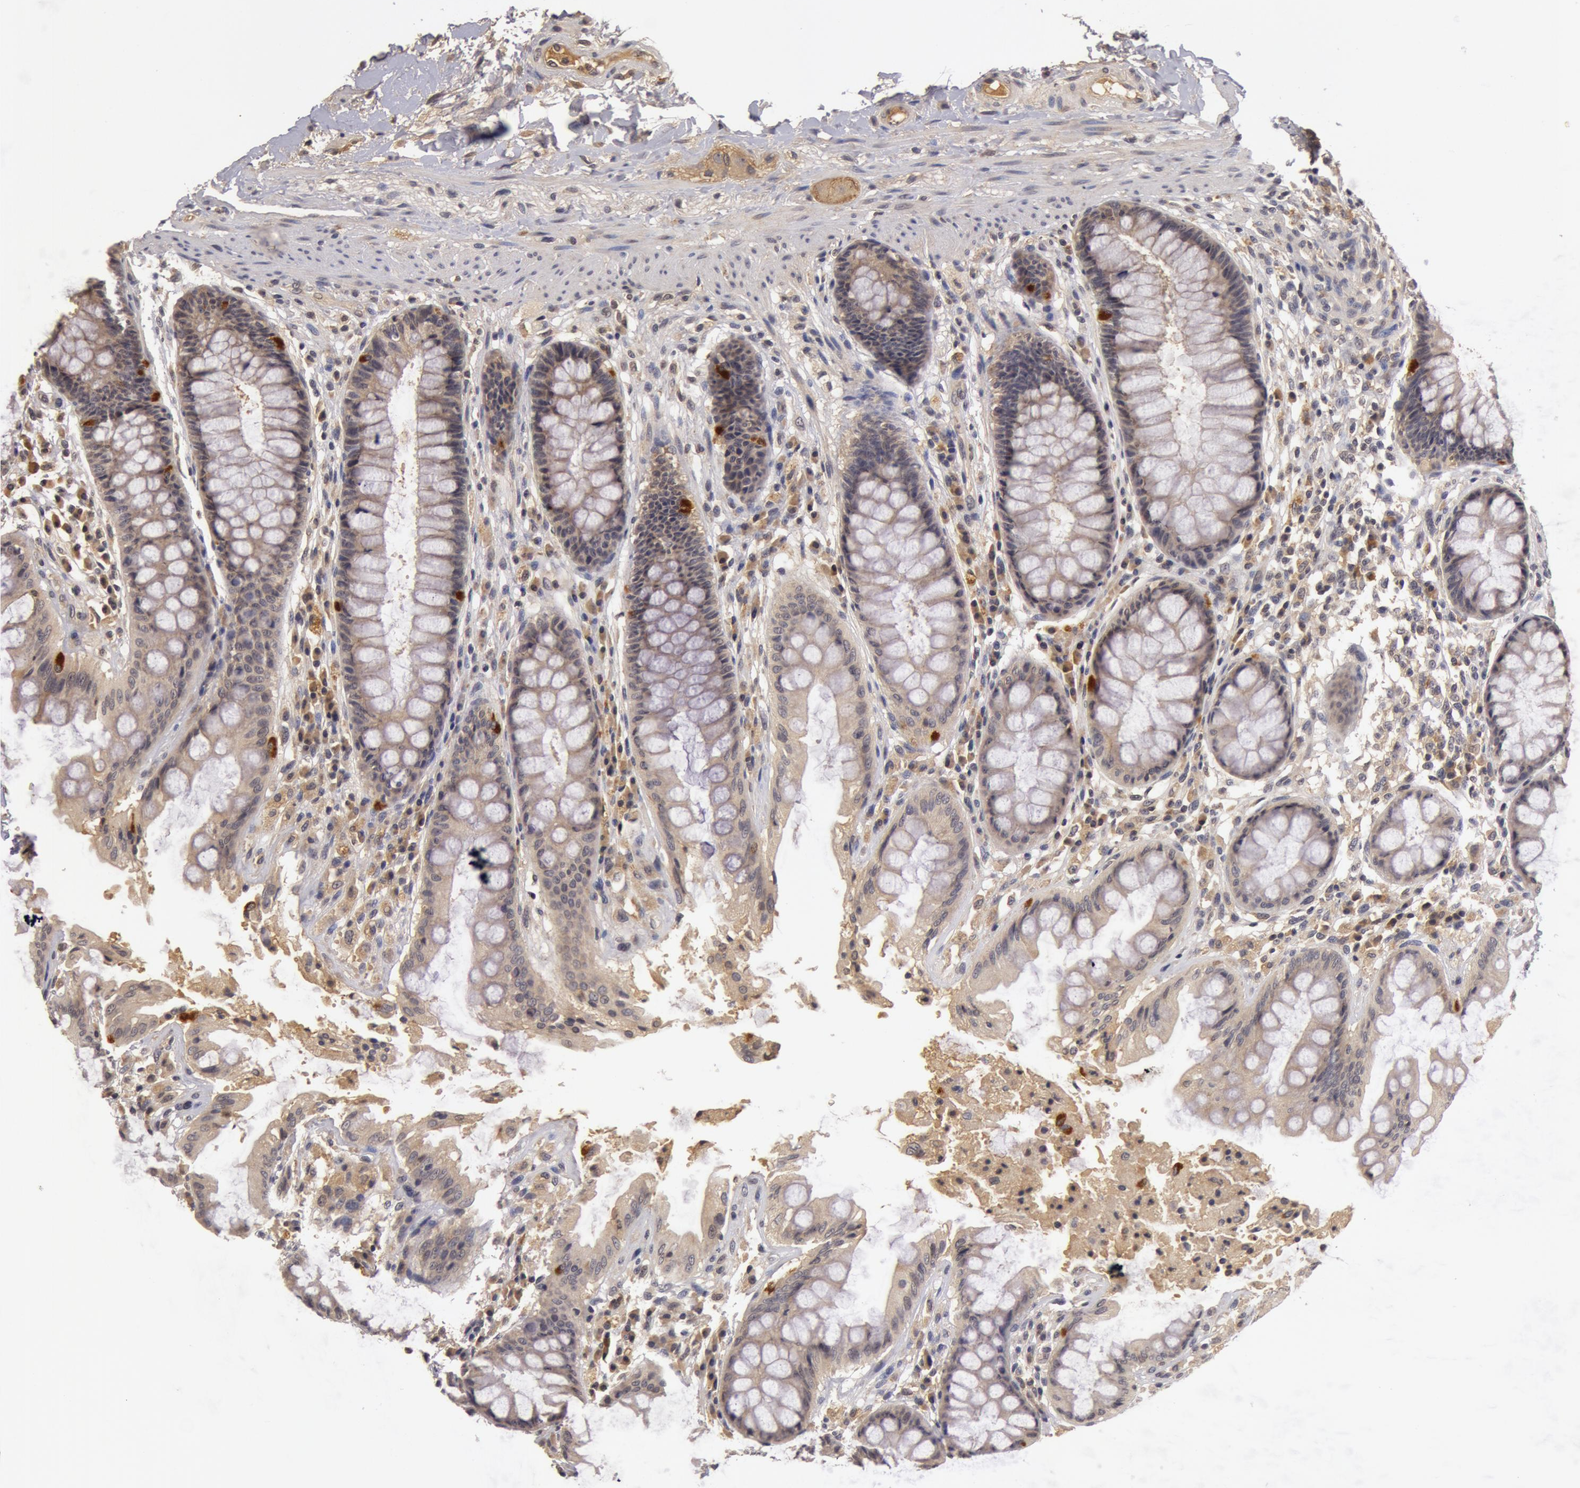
{"staining": {"intensity": "weak", "quantity": ">75%", "location": "cytoplasmic/membranous"}, "tissue": "rectum", "cell_type": "Glandular cells", "image_type": "normal", "snomed": [{"axis": "morphology", "description": "Normal tissue, NOS"}, {"axis": "topography", "description": "Rectum"}], "caption": "Protein staining exhibits weak cytoplasmic/membranous positivity in approximately >75% of glandular cells in normal rectum. The staining was performed using DAB (3,3'-diaminobenzidine) to visualize the protein expression in brown, while the nuclei were stained in blue with hematoxylin (Magnification: 20x).", "gene": "BCHE", "patient": {"sex": "female", "age": 46}}